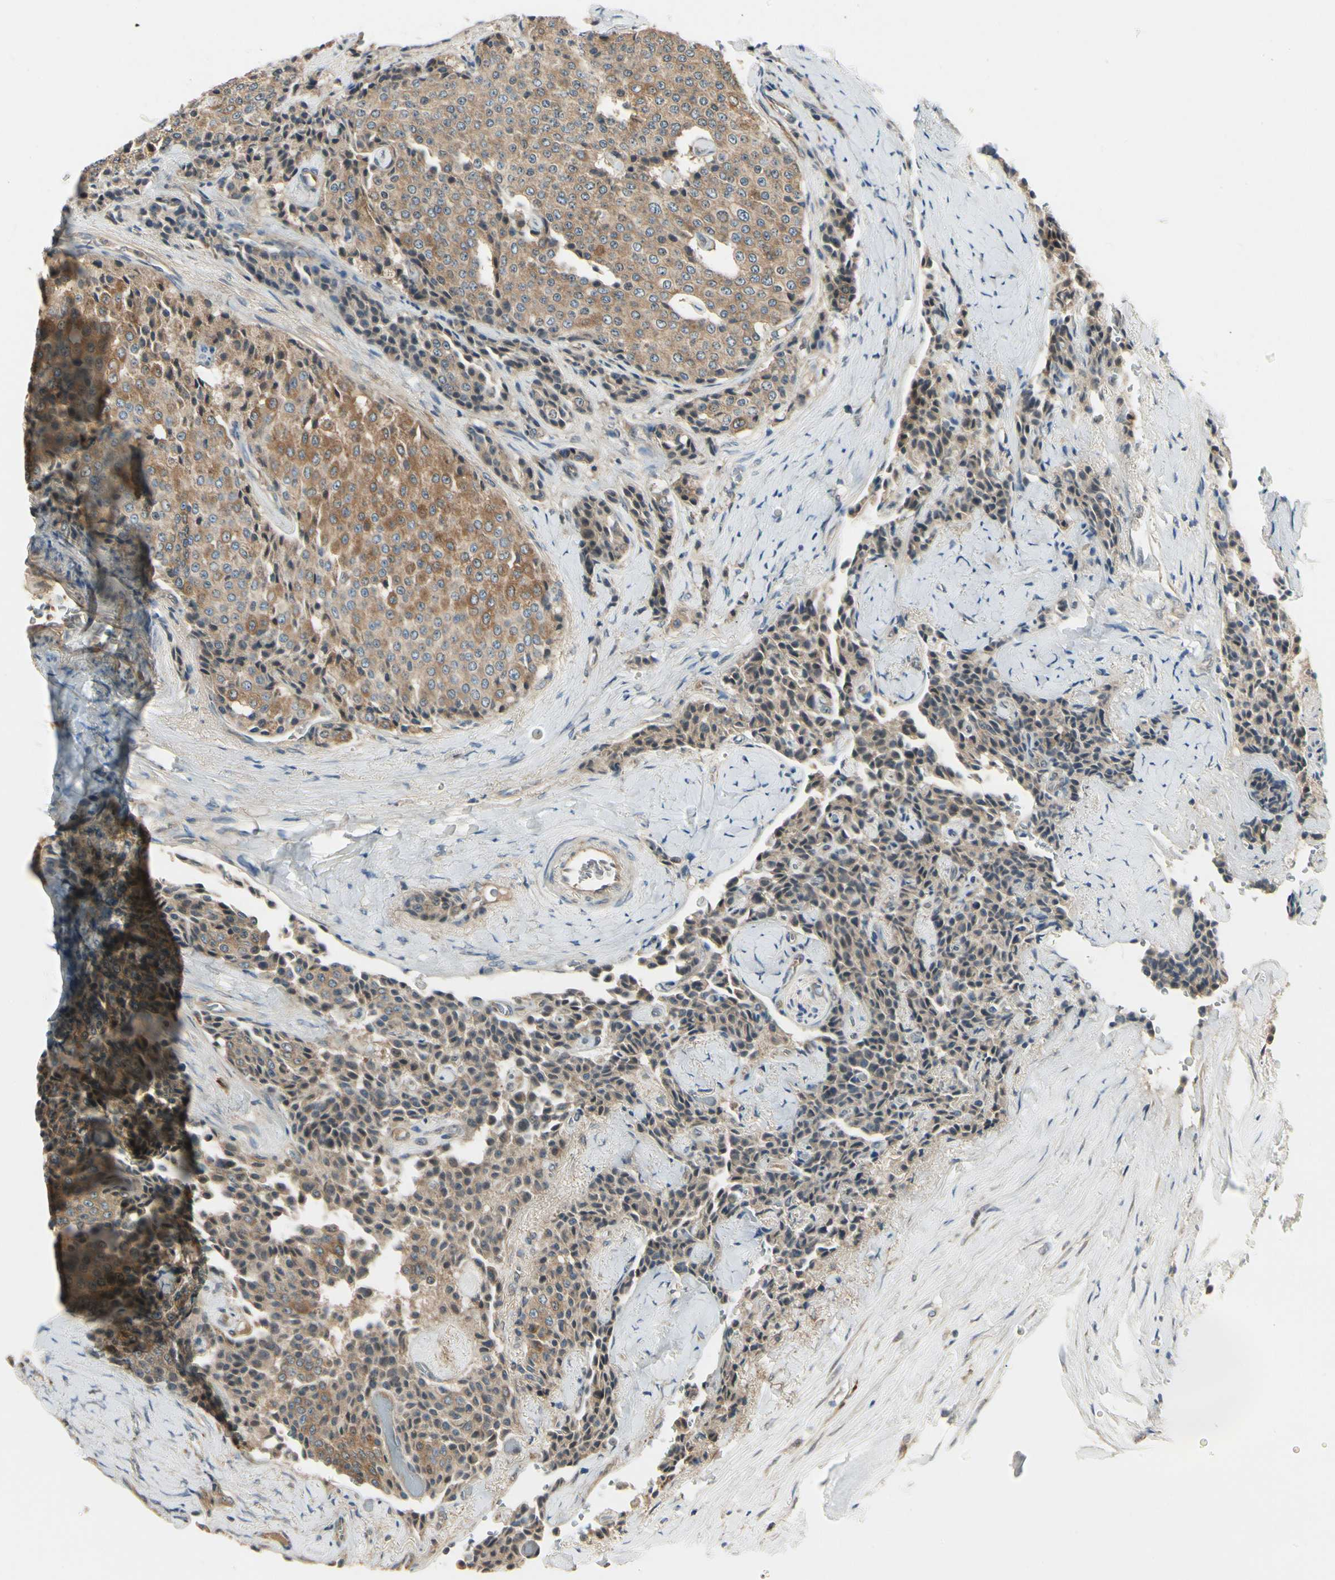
{"staining": {"intensity": "moderate", "quantity": ">75%", "location": "cytoplasmic/membranous"}, "tissue": "carcinoid", "cell_type": "Tumor cells", "image_type": "cancer", "snomed": [{"axis": "morphology", "description": "Carcinoid, malignant, NOS"}, {"axis": "topography", "description": "Colon"}], "caption": "Brown immunohistochemical staining in malignant carcinoid shows moderate cytoplasmic/membranous staining in approximately >75% of tumor cells. (IHC, brightfield microscopy, high magnification).", "gene": "NME1-NME2", "patient": {"sex": "female", "age": 61}}